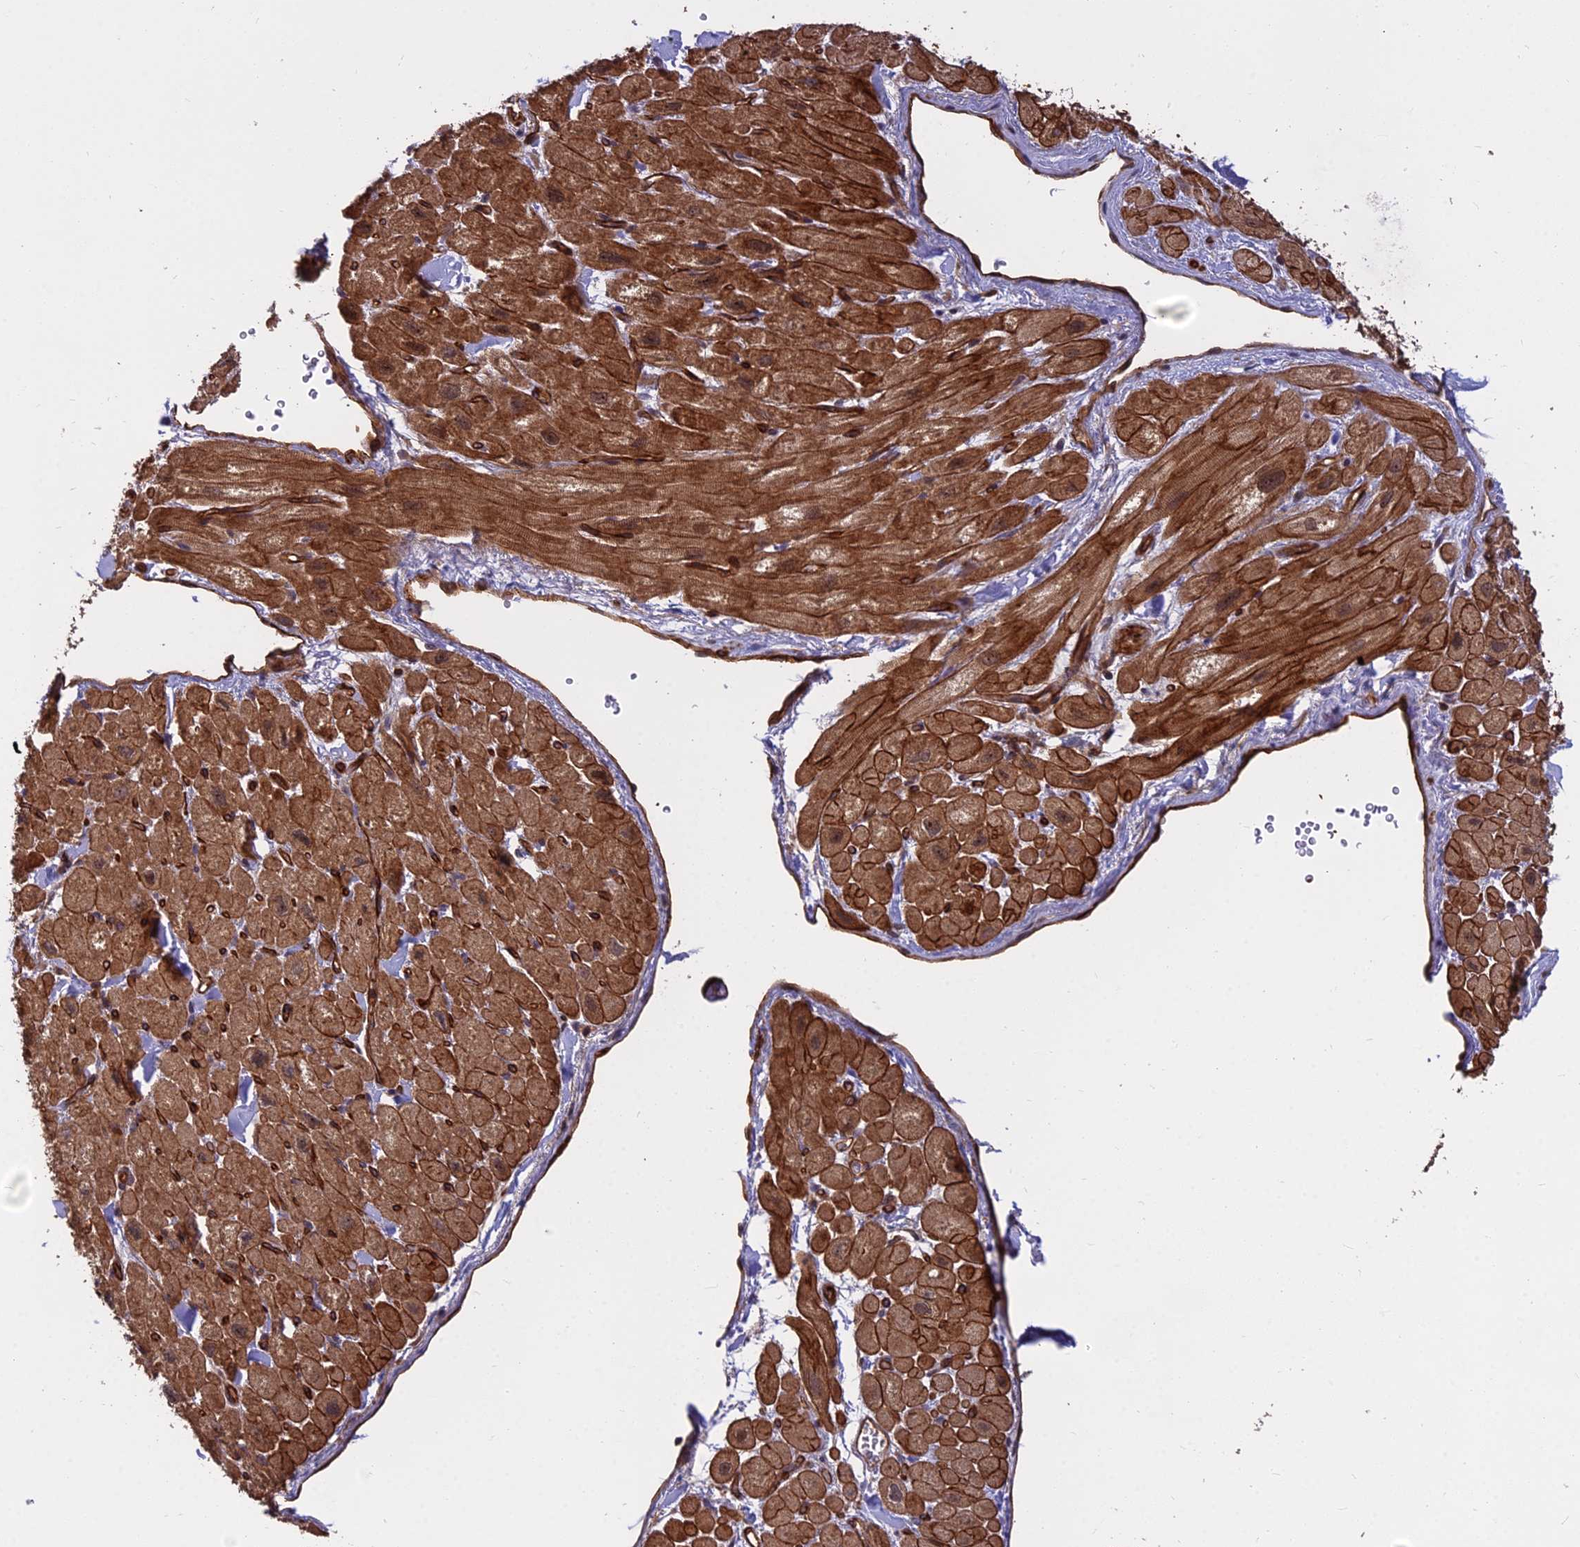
{"staining": {"intensity": "strong", "quantity": "25%-75%", "location": "cytoplasmic/membranous,nuclear"}, "tissue": "heart muscle", "cell_type": "Cardiomyocytes", "image_type": "normal", "snomed": [{"axis": "morphology", "description": "Normal tissue, NOS"}, {"axis": "topography", "description": "Heart"}], "caption": "Brown immunohistochemical staining in benign human heart muscle demonstrates strong cytoplasmic/membranous,nuclear staining in about 25%-75% of cardiomyocytes.", "gene": "TCEA3", "patient": {"sex": "male", "age": 65}}